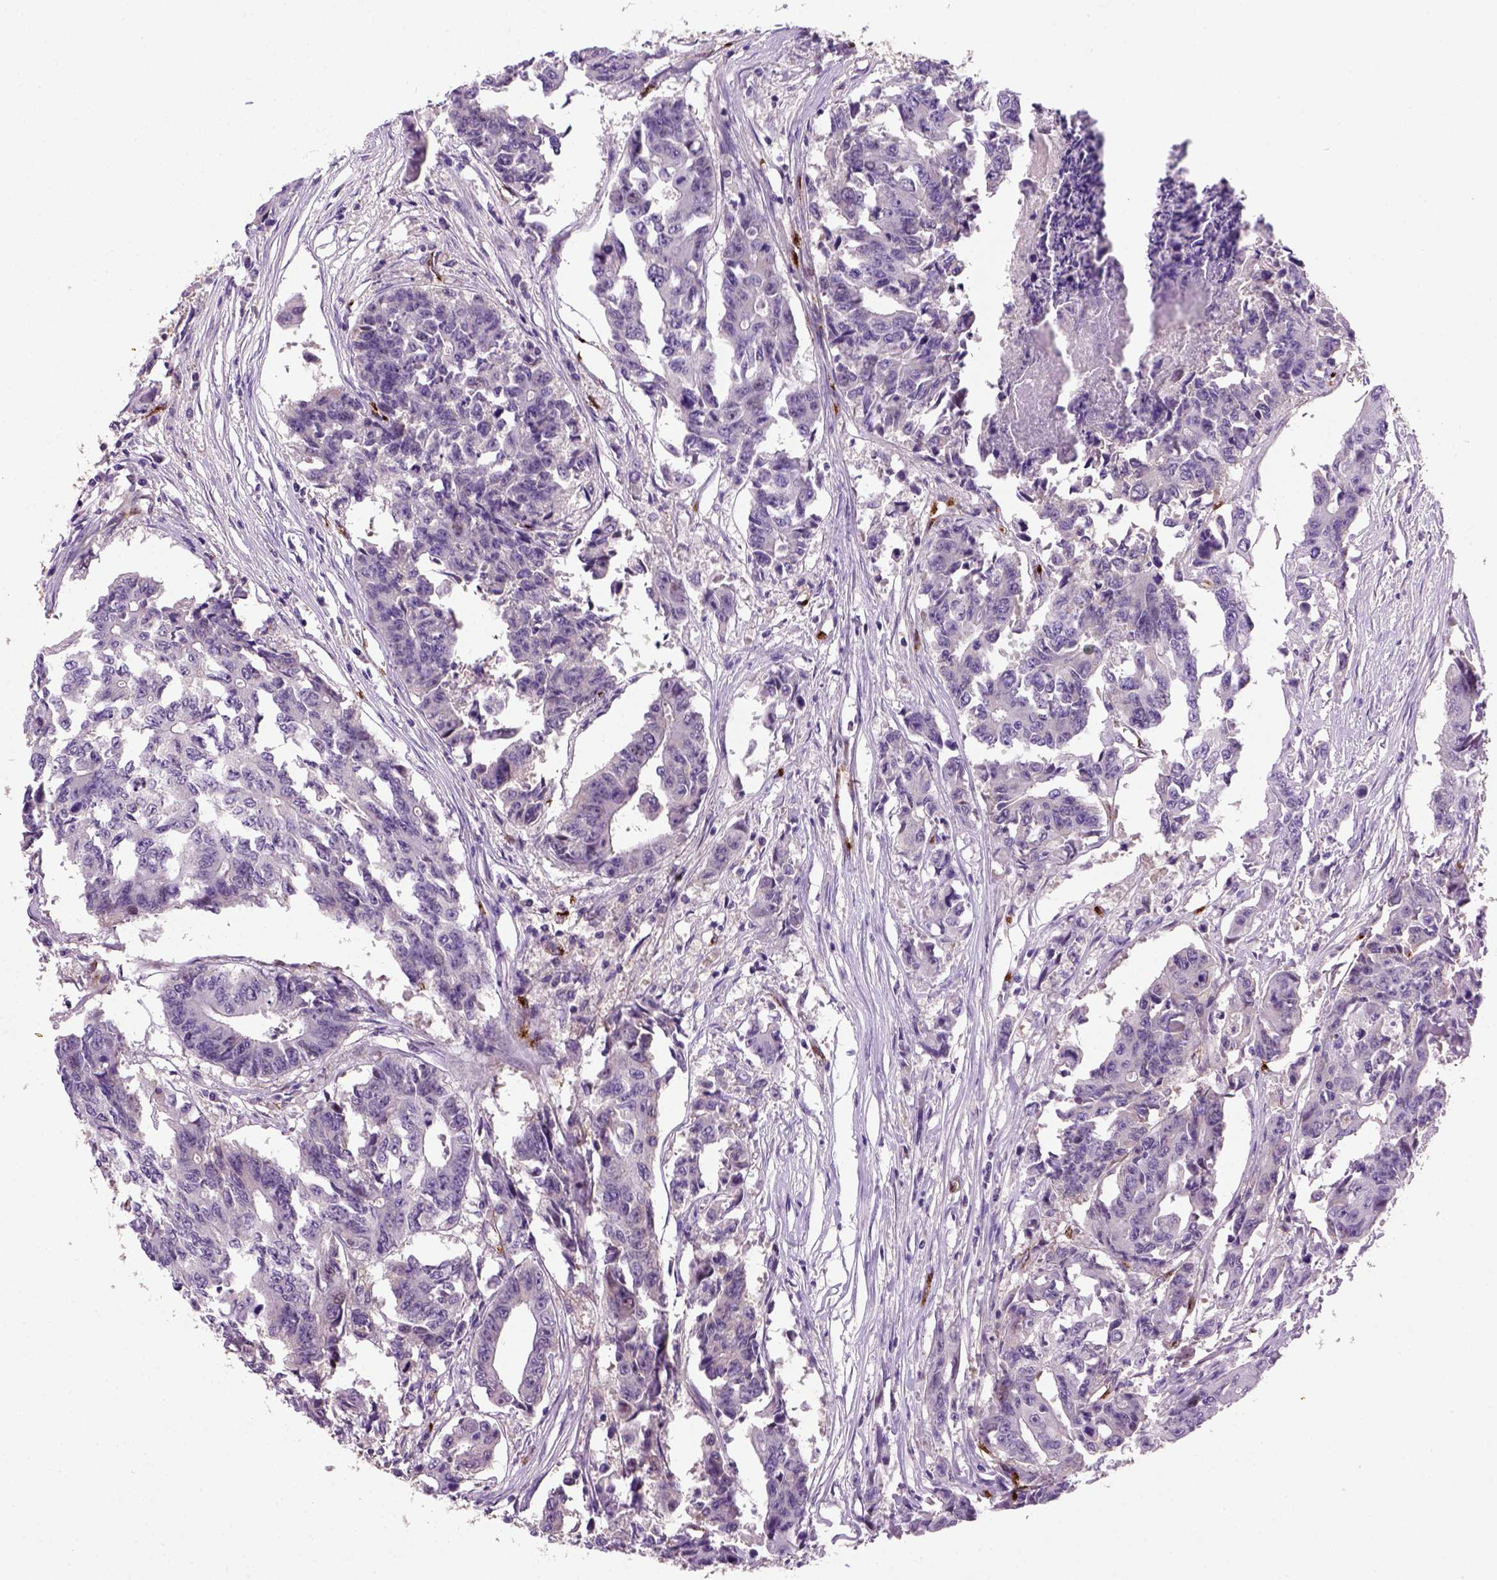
{"staining": {"intensity": "negative", "quantity": "none", "location": "none"}, "tissue": "colorectal cancer", "cell_type": "Tumor cells", "image_type": "cancer", "snomed": [{"axis": "morphology", "description": "Adenocarcinoma, NOS"}, {"axis": "topography", "description": "Rectum"}], "caption": "Micrograph shows no protein positivity in tumor cells of colorectal cancer tissue.", "gene": "VWF", "patient": {"sex": "male", "age": 54}}